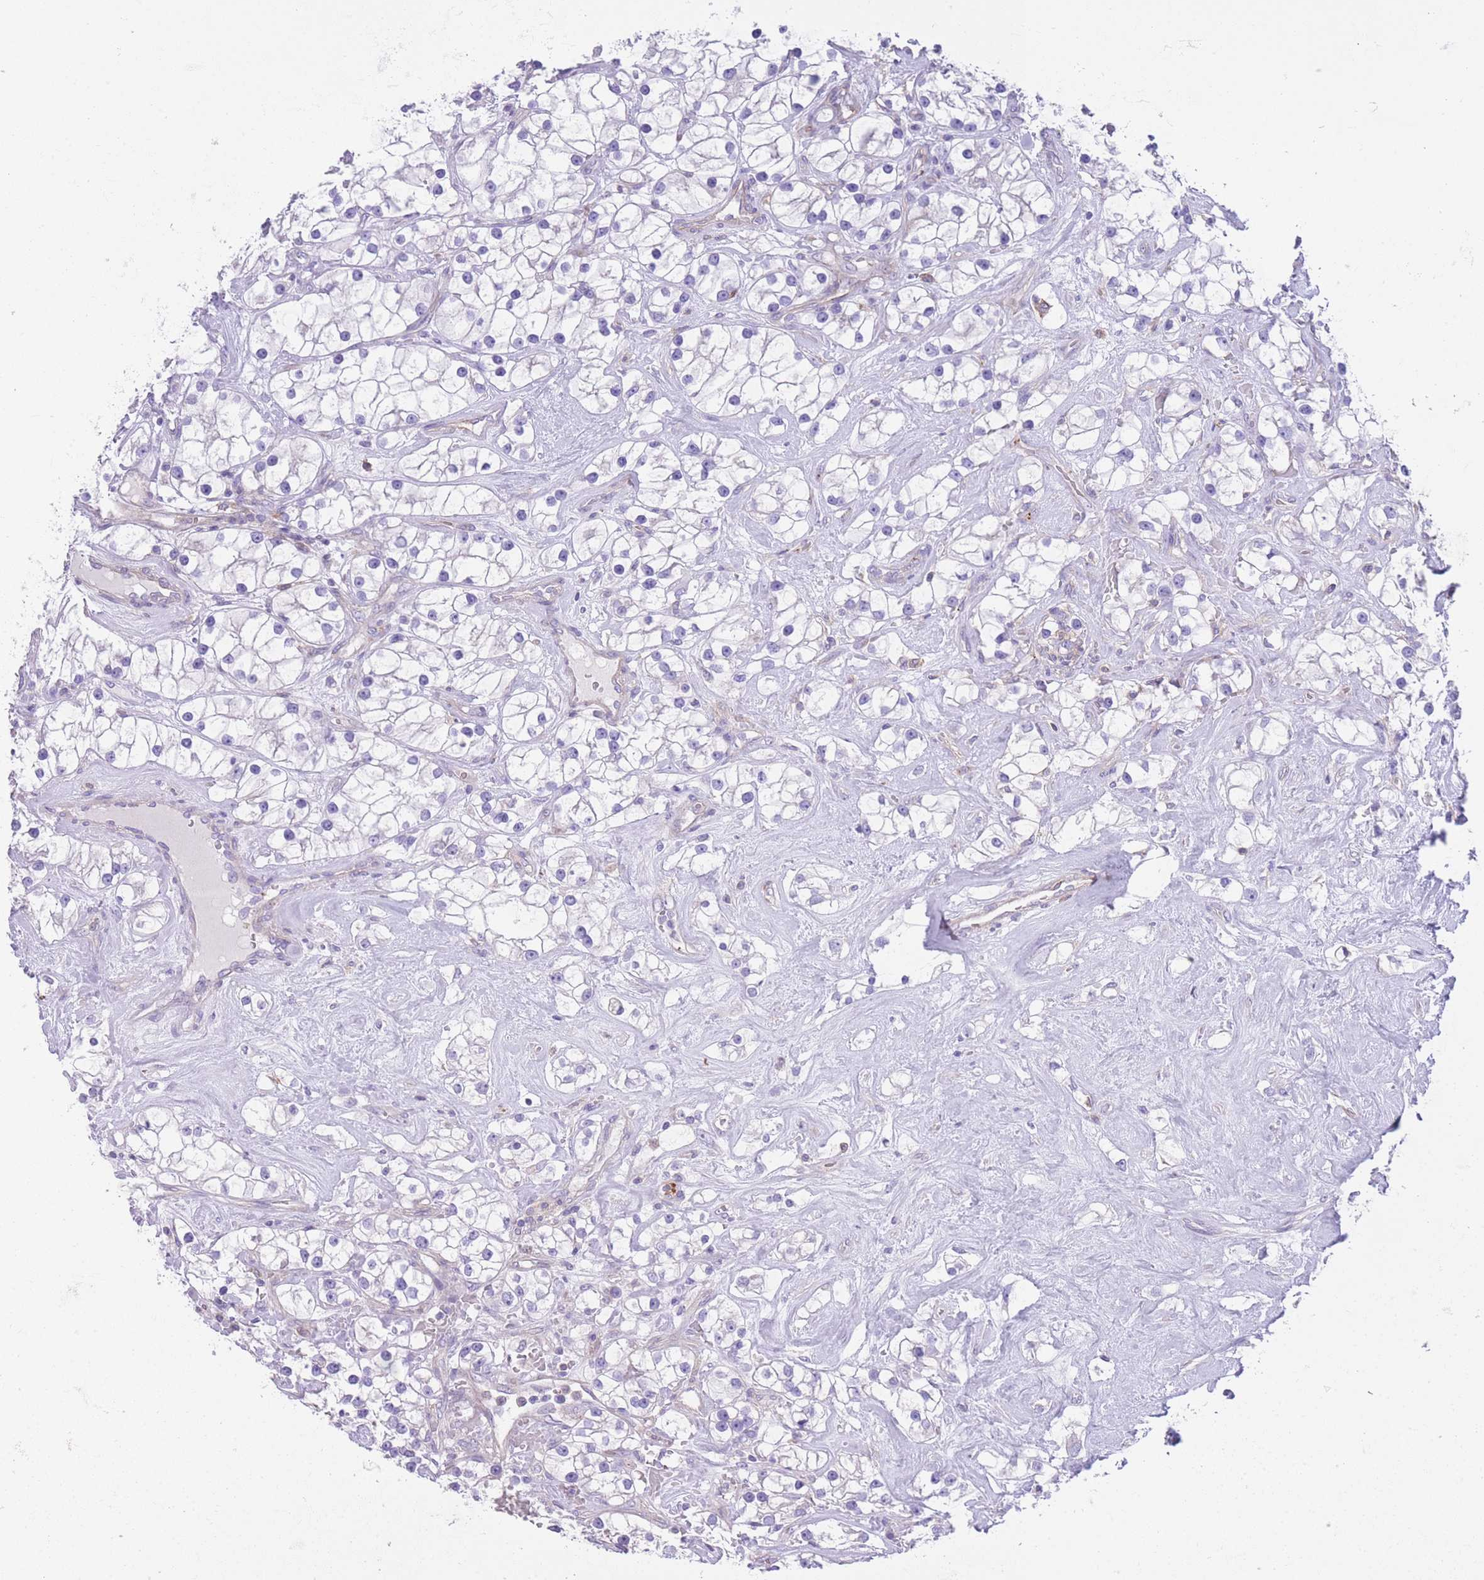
{"staining": {"intensity": "negative", "quantity": "none", "location": "none"}, "tissue": "renal cancer", "cell_type": "Tumor cells", "image_type": "cancer", "snomed": [{"axis": "morphology", "description": "Adenocarcinoma, NOS"}, {"axis": "topography", "description": "Kidney"}], "caption": "IHC histopathology image of renal adenocarcinoma stained for a protein (brown), which reveals no expression in tumor cells.", "gene": "LDB3", "patient": {"sex": "male", "age": 77}}